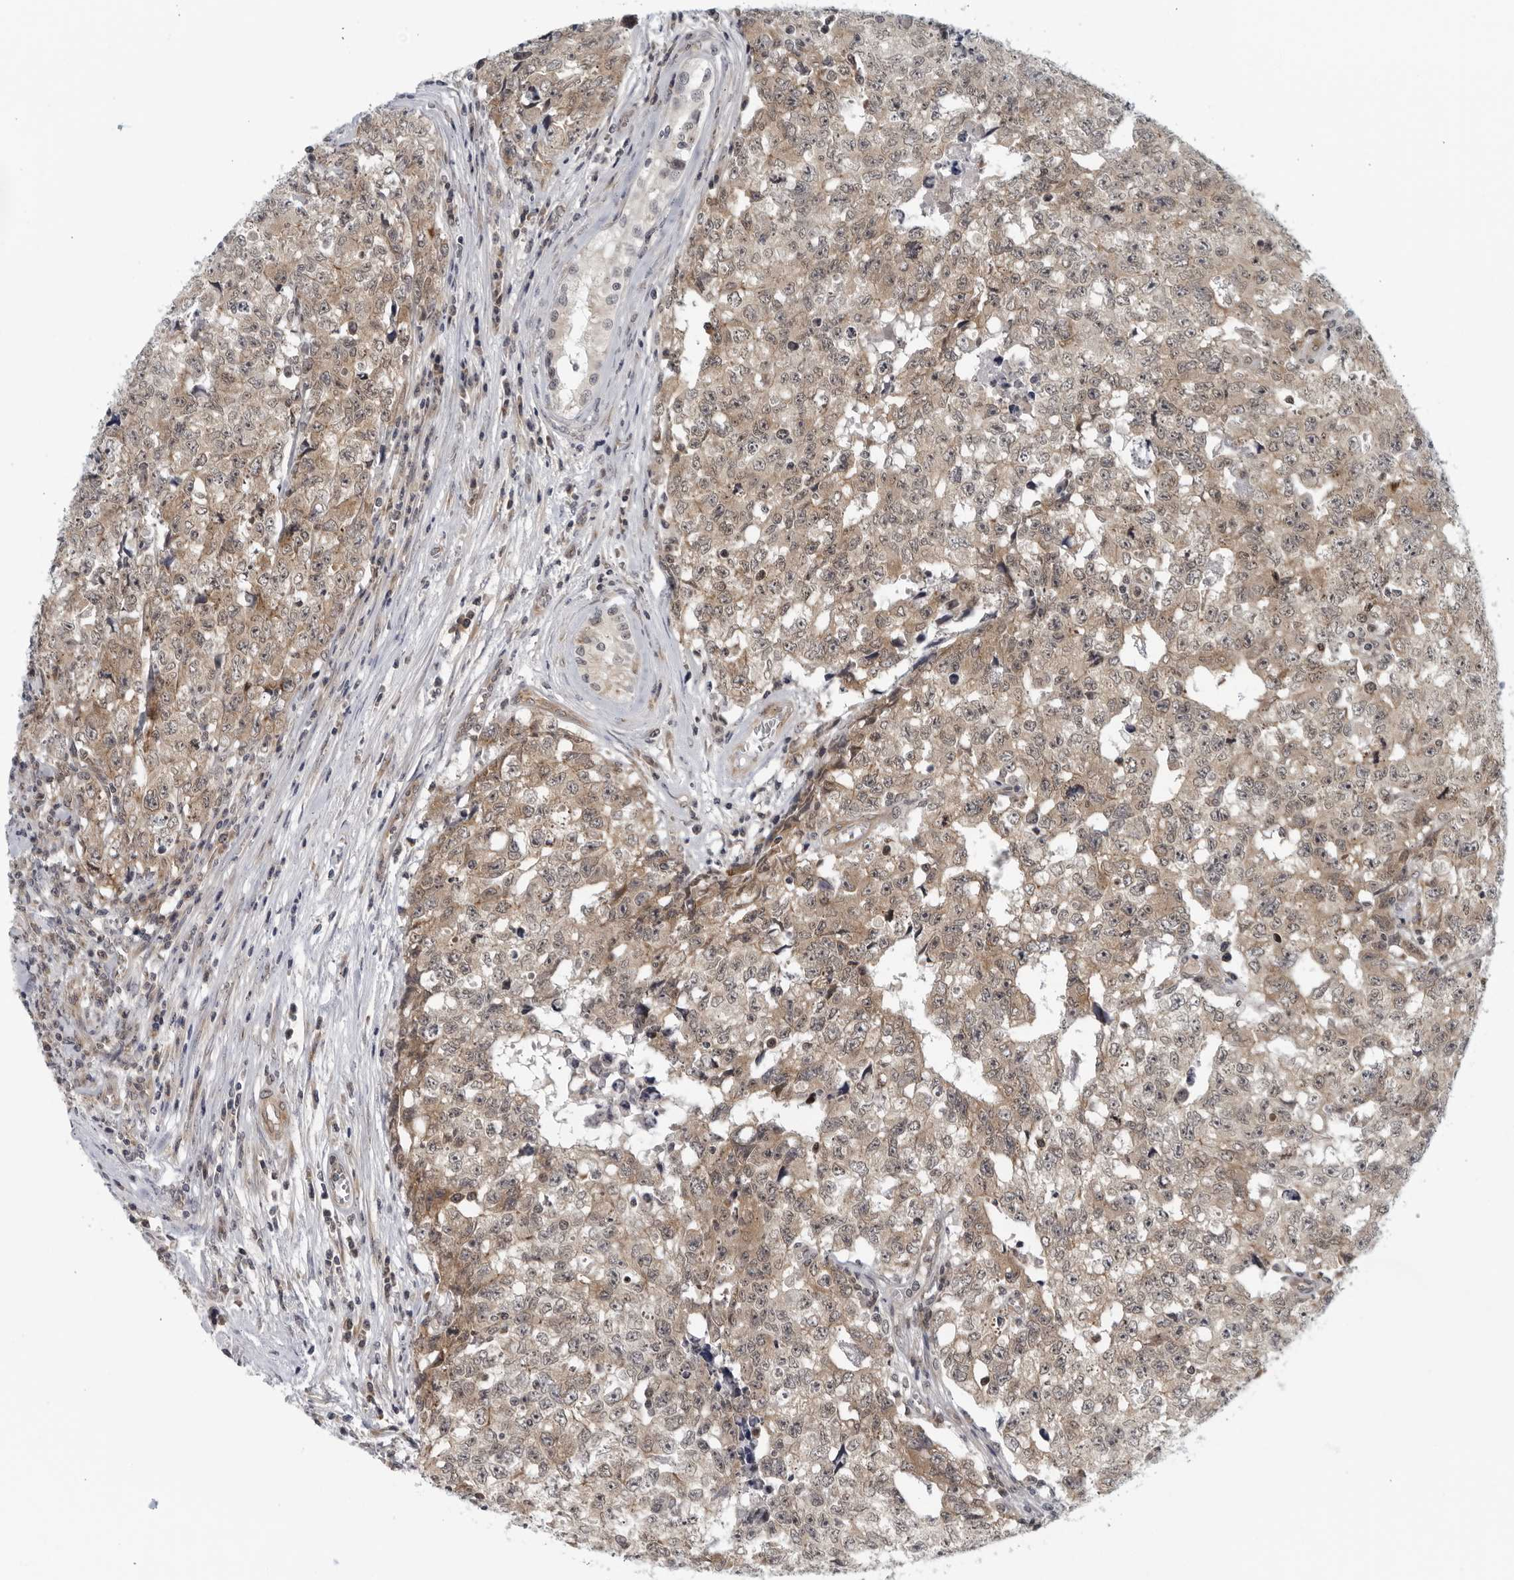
{"staining": {"intensity": "weak", "quantity": ">75%", "location": "cytoplasmic/membranous,nuclear"}, "tissue": "testis cancer", "cell_type": "Tumor cells", "image_type": "cancer", "snomed": [{"axis": "morphology", "description": "Carcinoma, Embryonal, NOS"}, {"axis": "topography", "description": "Testis"}], "caption": "Brown immunohistochemical staining in human testis embryonal carcinoma reveals weak cytoplasmic/membranous and nuclear expression in approximately >75% of tumor cells.", "gene": "RC3H1", "patient": {"sex": "male", "age": 28}}